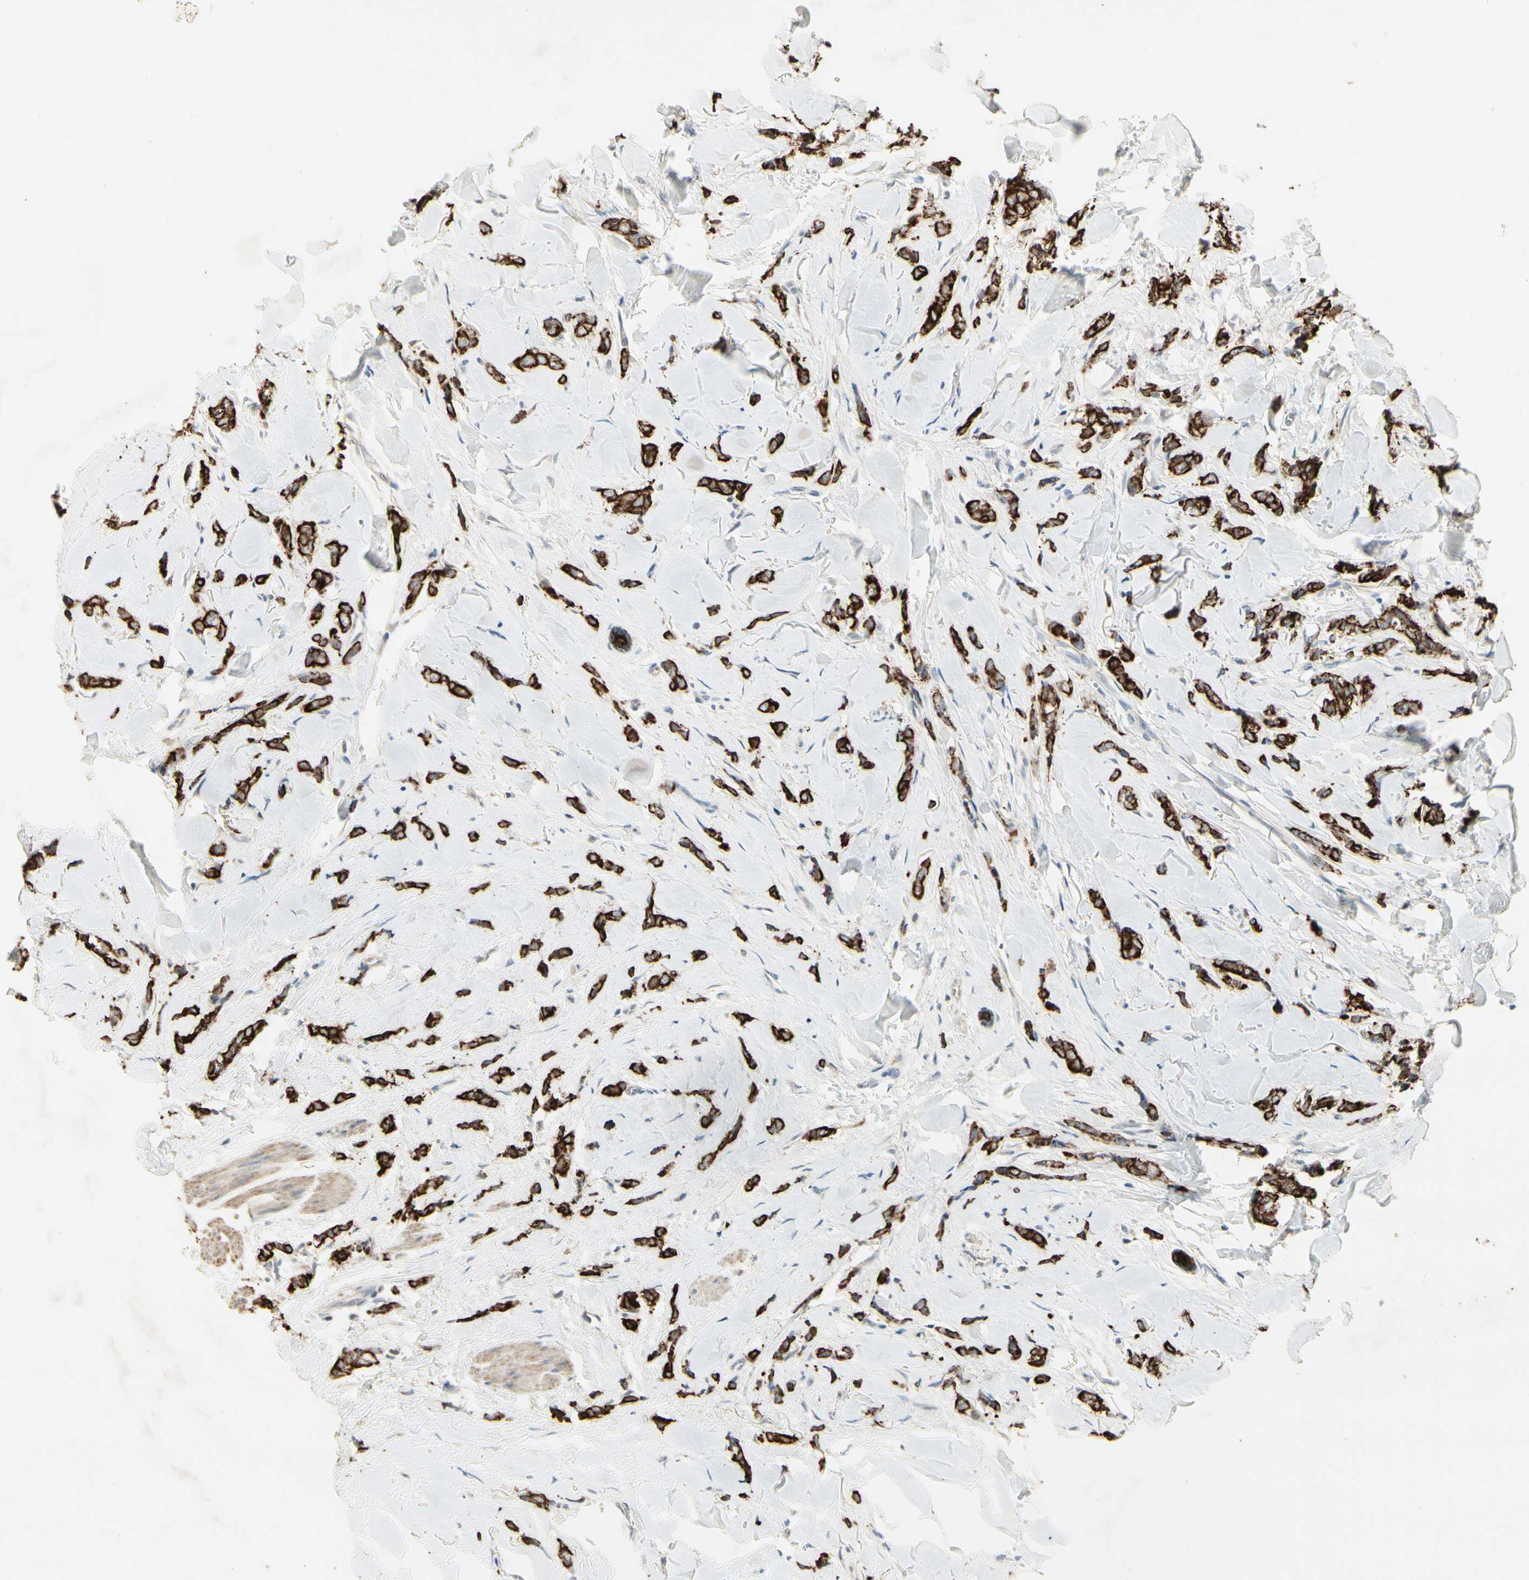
{"staining": {"intensity": "strong", "quantity": ">75%", "location": "cytoplasmic/membranous"}, "tissue": "breast cancer", "cell_type": "Tumor cells", "image_type": "cancer", "snomed": [{"axis": "morphology", "description": "Lobular carcinoma"}, {"axis": "topography", "description": "Skin"}, {"axis": "topography", "description": "Breast"}], "caption": "Immunohistochemical staining of human breast lobular carcinoma displays high levels of strong cytoplasmic/membranous positivity in about >75% of tumor cells.", "gene": "SKIL", "patient": {"sex": "female", "age": 46}}